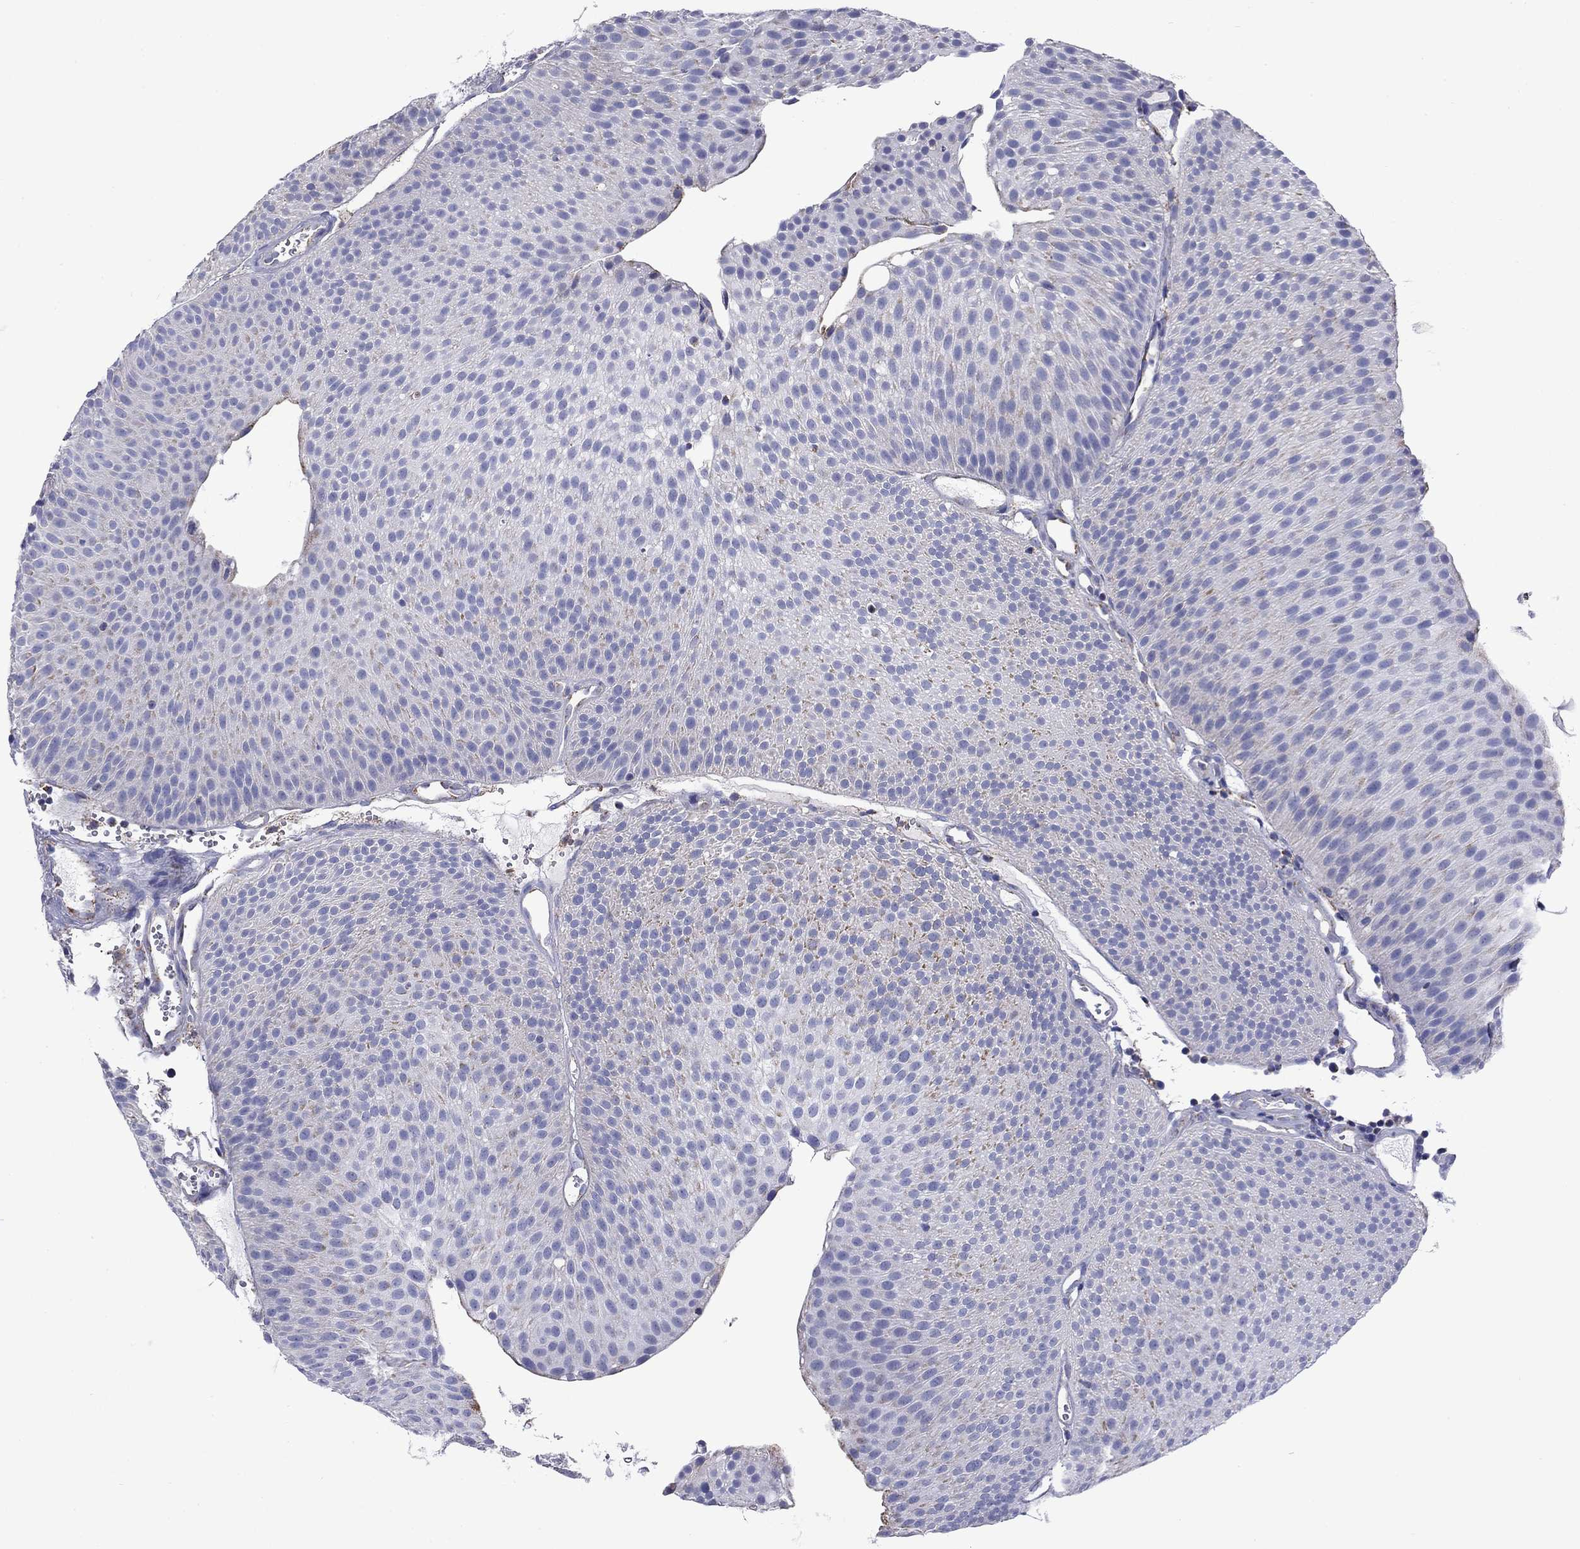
{"staining": {"intensity": "moderate", "quantity": "<25%", "location": "cytoplasmic/membranous"}, "tissue": "urothelial cancer", "cell_type": "Tumor cells", "image_type": "cancer", "snomed": [{"axis": "morphology", "description": "Urothelial carcinoma, Low grade"}, {"axis": "topography", "description": "Urinary bladder"}], "caption": "Immunohistochemistry histopathology image of neoplastic tissue: human urothelial cancer stained using immunohistochemistry reveals low levels of moderate protein expression localized specifically in the cytoplasmic/membranous of tumor cells, appearing as a cytoplasmic/membranous brown color.", "gene": "ACADSB", "patient": {"sex": "male", "age": 65}}